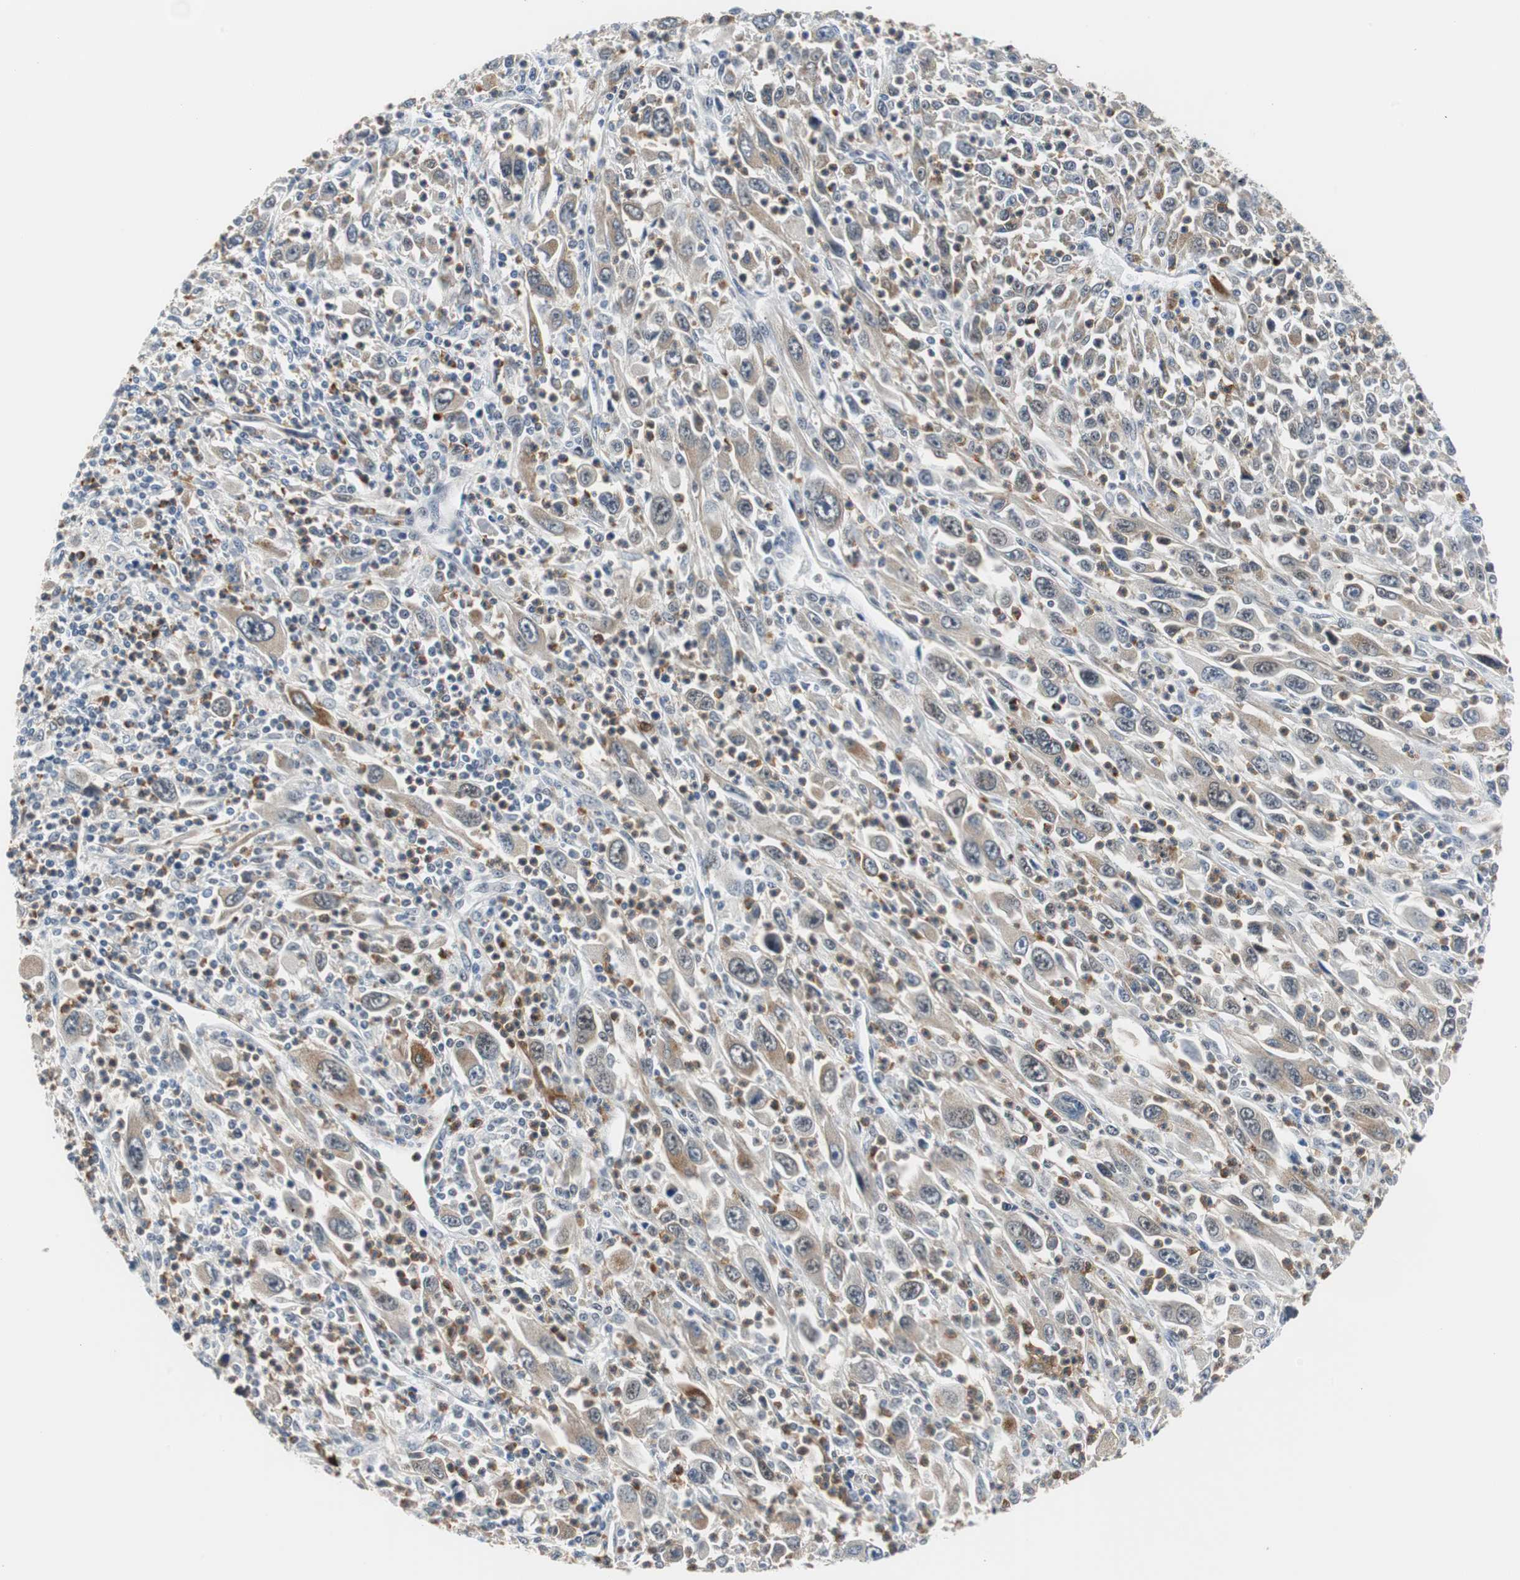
{"staining": {"intensity": "moderate", "quantity": "<25%", "location": "cytoplasmic/membranous,nuclear"}, "tissue": "melanoma", "cell_type": "Tumor cells", "image_type": "cancer", "snomed": [{"axis": "morphology", "description": "Malignant melanoma, Metastatic site"}, {"axis": "topography", "description": "Skin"}], "caption": "Protein staining of melanoma tissue demonstrates moderate cytoplasmic/membranous and nuclear expression in approximately <25% of tumor cells.", "gene": "SIRT1", "patient": {"sex": "female", "age": 56}}